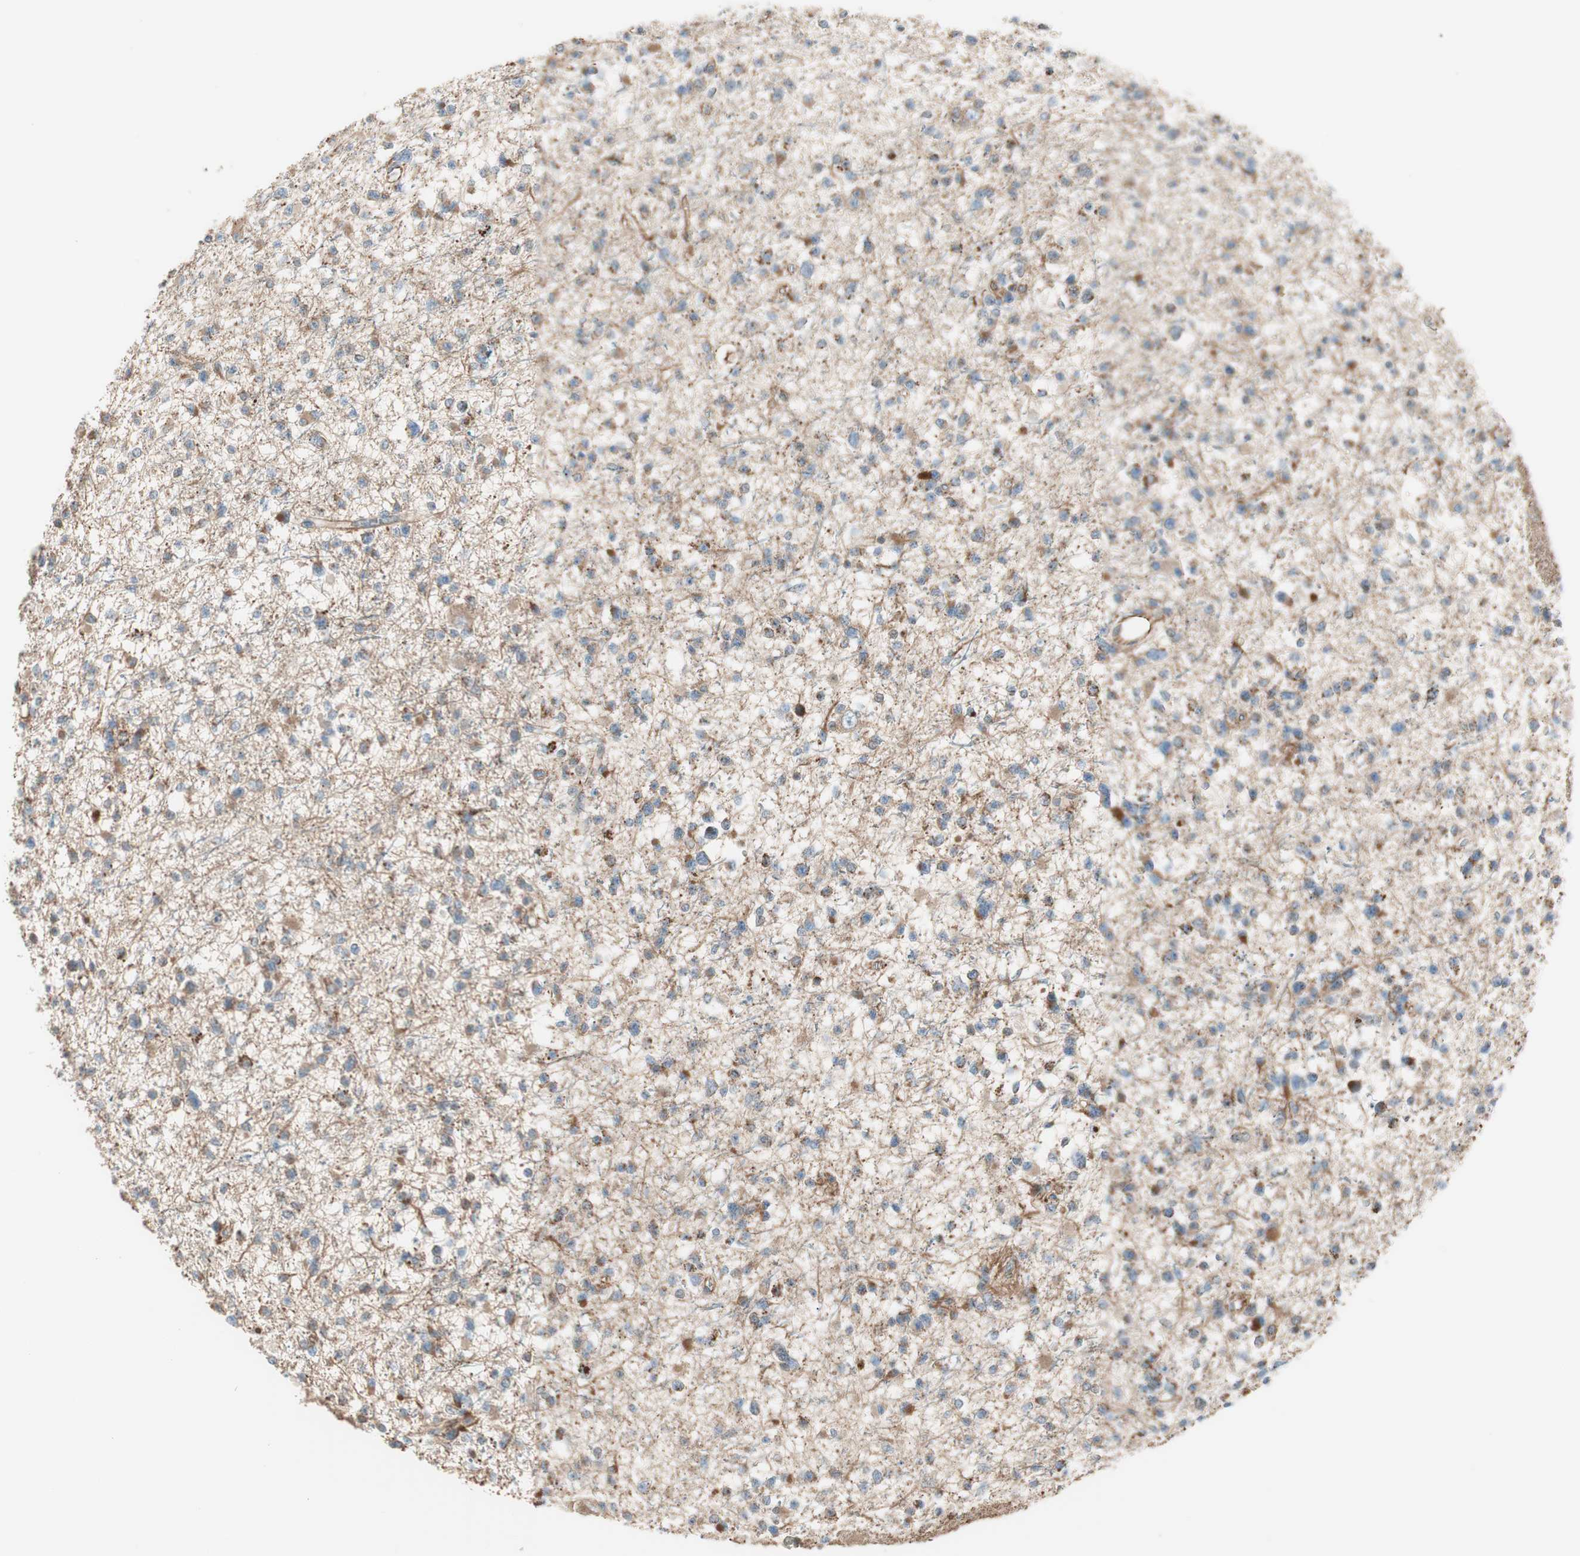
{"staining": {"intensity": "moderate", "quantity": "25%-75%", "location": "cytoplasmic/membranous"}, "tissue": "glioma", "cell_type": "Tumor cells", "image_type": "cancer", "snomed": [{"axis": "morphology", "description": "Glioma, malignant, Low grade"}, {"axis": "topography", "description": "Brain"}], "caption": "Glioma was stained to show a protein in brown. There is medium levels of moderate cytoplasmic/membranous staining in about 25%-75% of tumor cells. Ihc stains the protein in brown and the nuclei are stained blue.", "gene": "SRCIN1", "patient": {"sex": "female", "age": 22}}